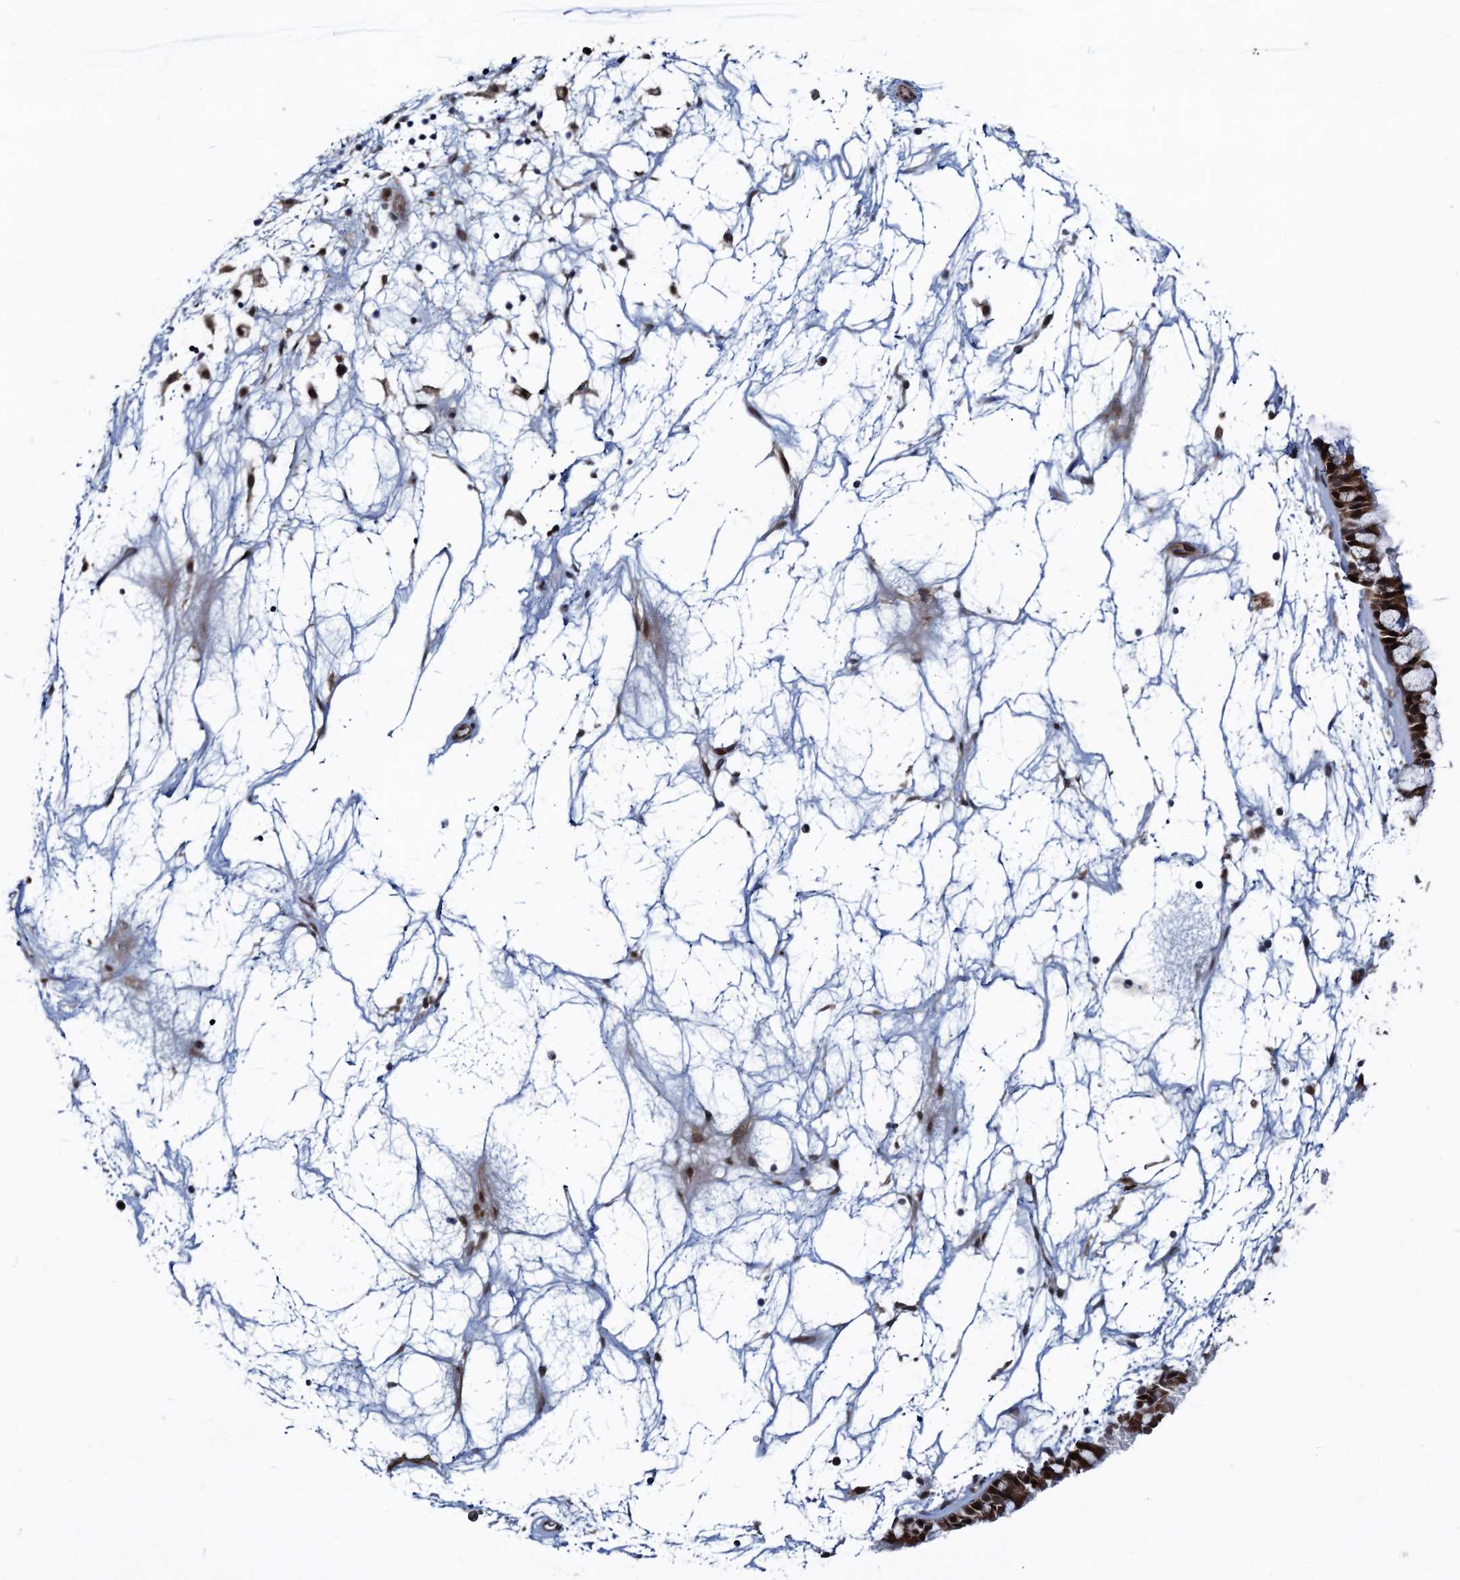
{"staining": {"intensity": "moderate", "quantity": ">75%", "location": "cytoplasmic/membranous,nuclear"}, "tissue": "nasopharynx", "cell_type": "Respiratory epithelial cells", "image_type": "normal", "snomed": [{"axis": "morphology", "description": "Normal tissue, NOS"}, {"axis": "topography", "description": "Nasopharynx"}], "caption": "A histopathology image of nasopharynx stained for a protein shows moderate cytoplasmic/membranous,nuclear brown staining in respiratory epithelial cells.", "gene": "ATOSA", "patient": {"sex": "male", "age": 64}}